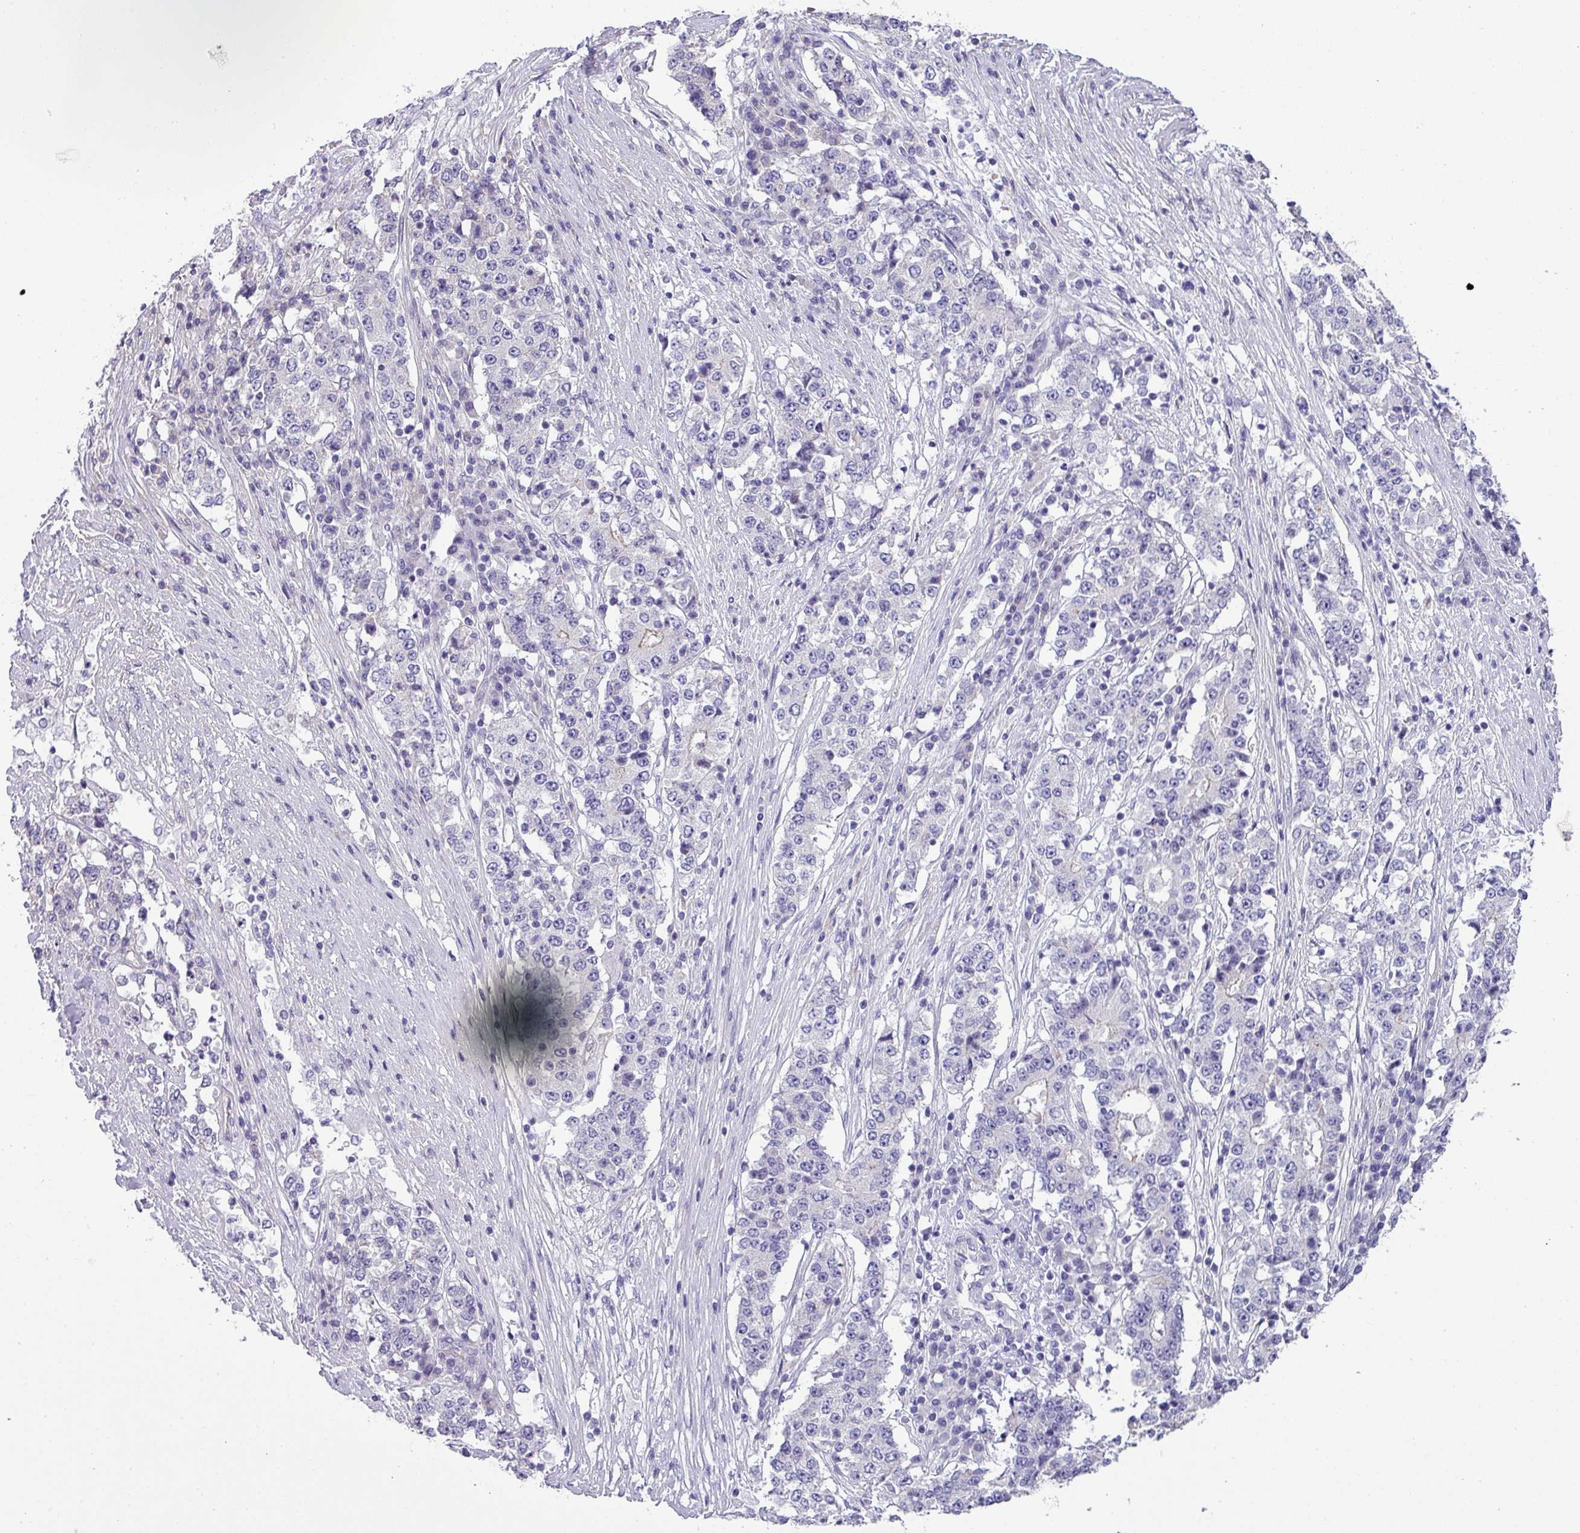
{"staining": {"intensity": "negative", "quantity": "none", "location": "none"}, "tissue": "stomach cancer", "cell_type": "Tumor cells", "image_type": "cancer", "snomed": [{"axis": "morphology", "description": "Adenocarcinoma, NOS"}, {"axis": "topography", "description": "Stomach"}], "caption": "The image demonstrates no significant positivity in tumor cells of stomach cancer.", "gene": "PALS2", "patient": {"sex": "male", "age": 59}}